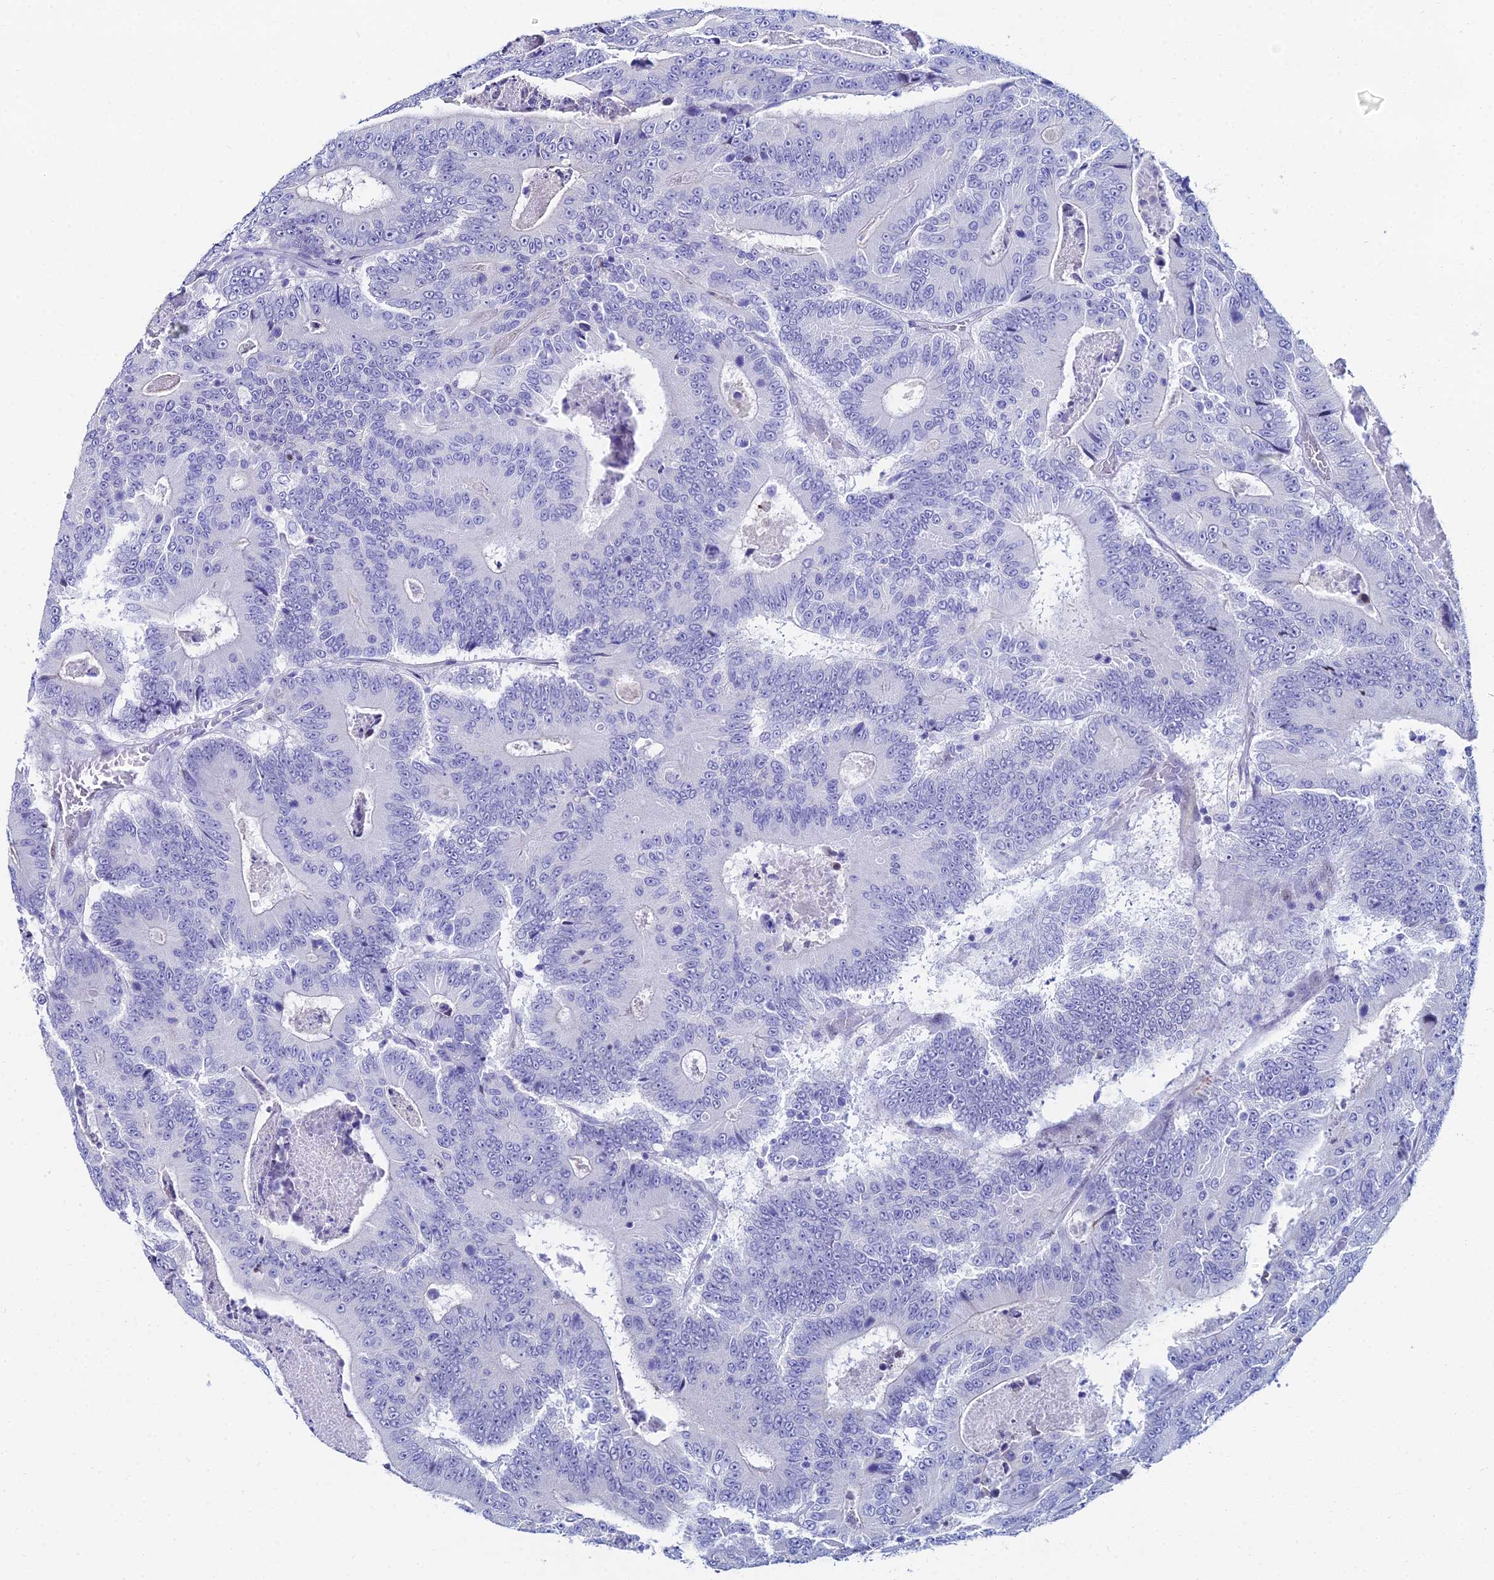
{"staining": {"intensity": "negative", "quantity": "none", "location": "none"}, "tissue": "colorectal cancer", "cell_type": "Tumor cells", "image_type": "cancer", "snomed": [{"axis": "morphology", "description": "Adenocarcinoma, NOS"}, {"axis": "topography", "description": "Colon"}], "caption": "Immunohistochemical staining of colorectal cancer (adenocarcinoma) displays no significant positivity in tumor cells. The staining is performed using DAB (3,3'-diaminobenzidine) brown chromogen with nuclei counter-stained in using hematoxylin.", "gene": "HSPA1L", "patient": {"sex": "male", "age": 83}}